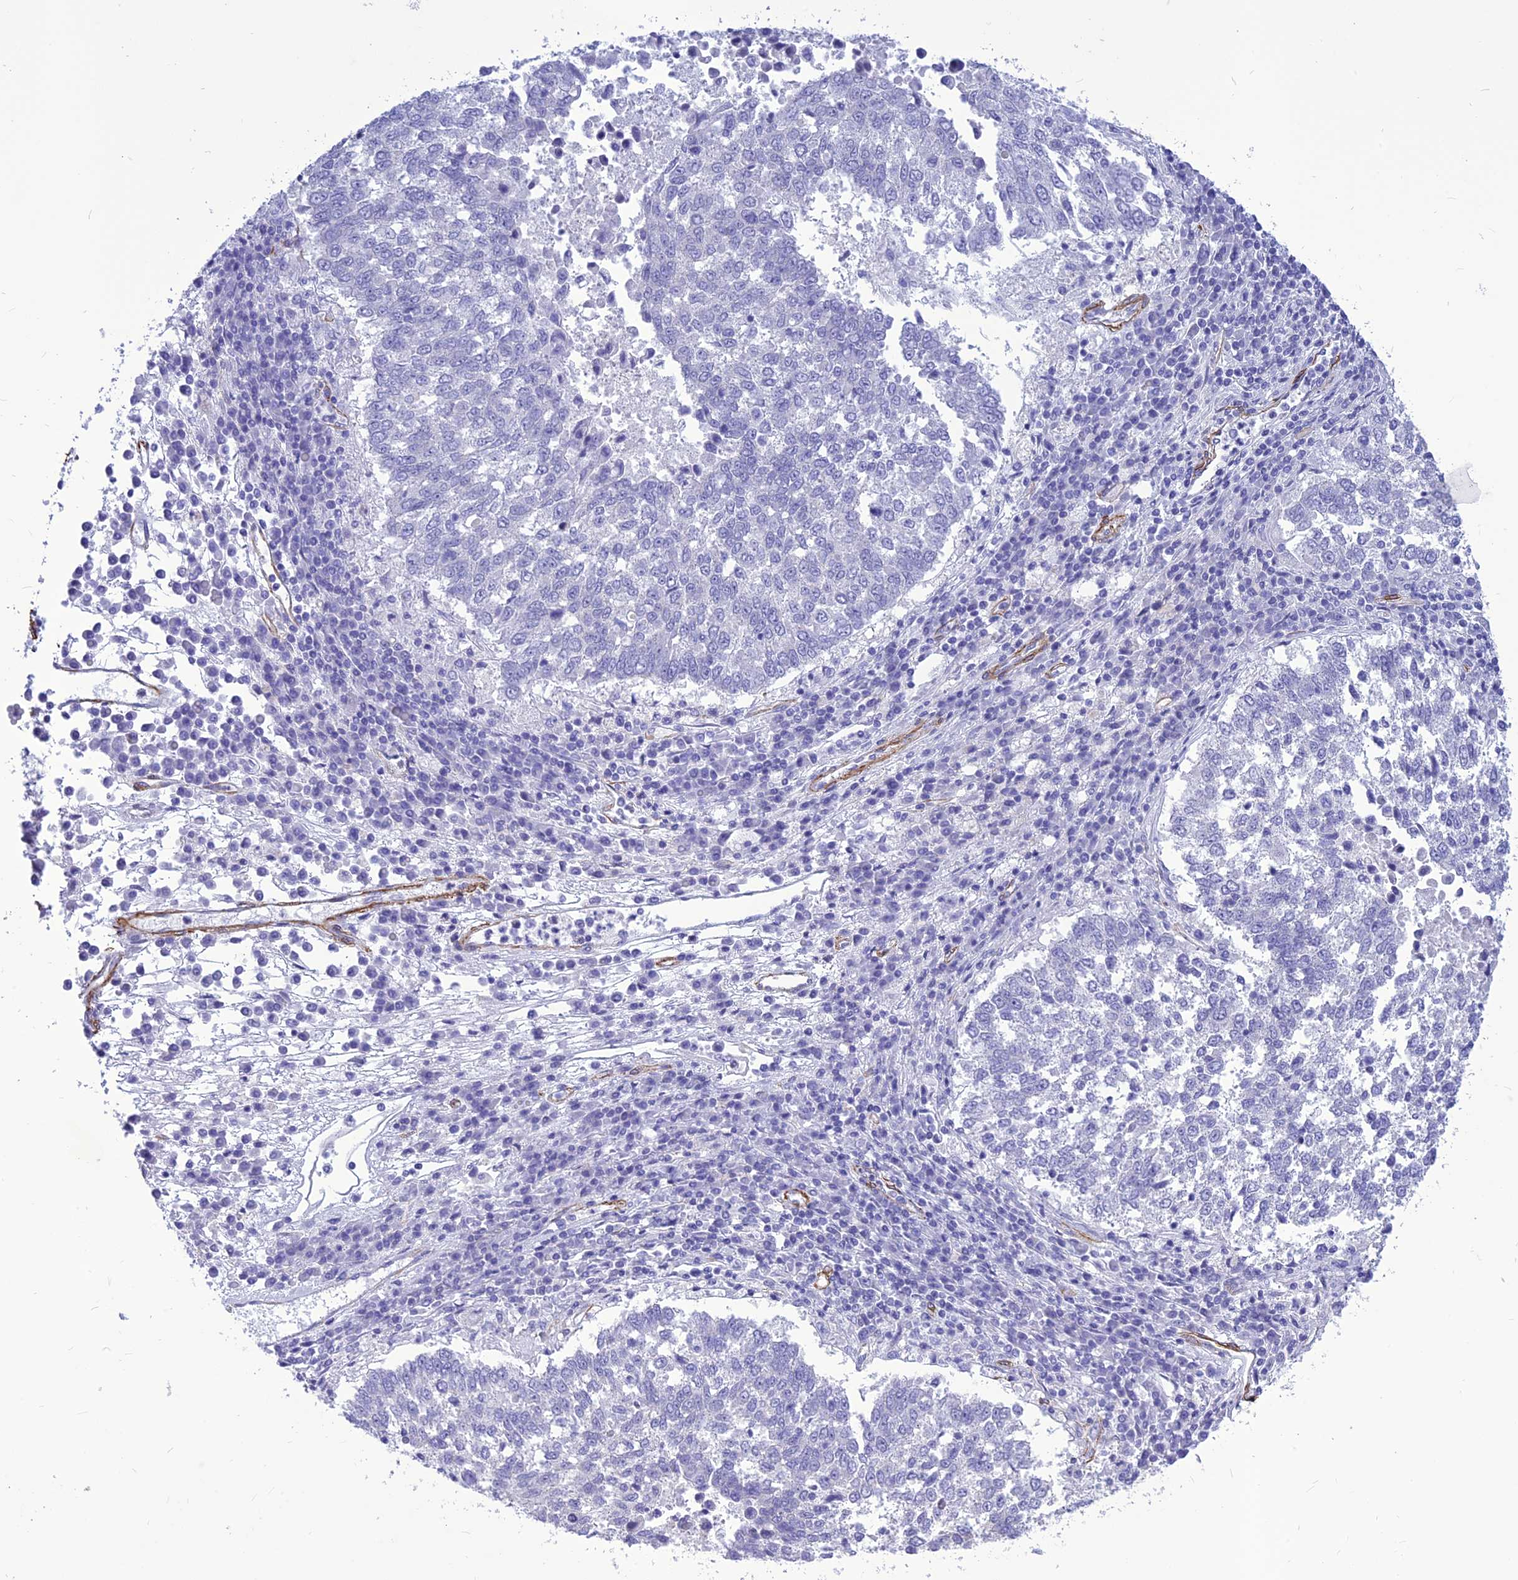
{"staining": {"intensity": "negative", "quantity": "none", "location": "none"}, "tissue": "lung cancer", "cell_type": "Tumor cells", "image_type": "cancer", "snomed": [{"axis": "morphology", "description": "Squamous cell carcinoma, NOS"}, {"axis": "topography", "description": "Lung"}], "caption": "Photomicrograph shows no protein staining in tumor cells of lung cancer (squamous cell carcinoma) tissue.", "gene": "NKD1", "patient": {"sex": "male", "age": 73}}